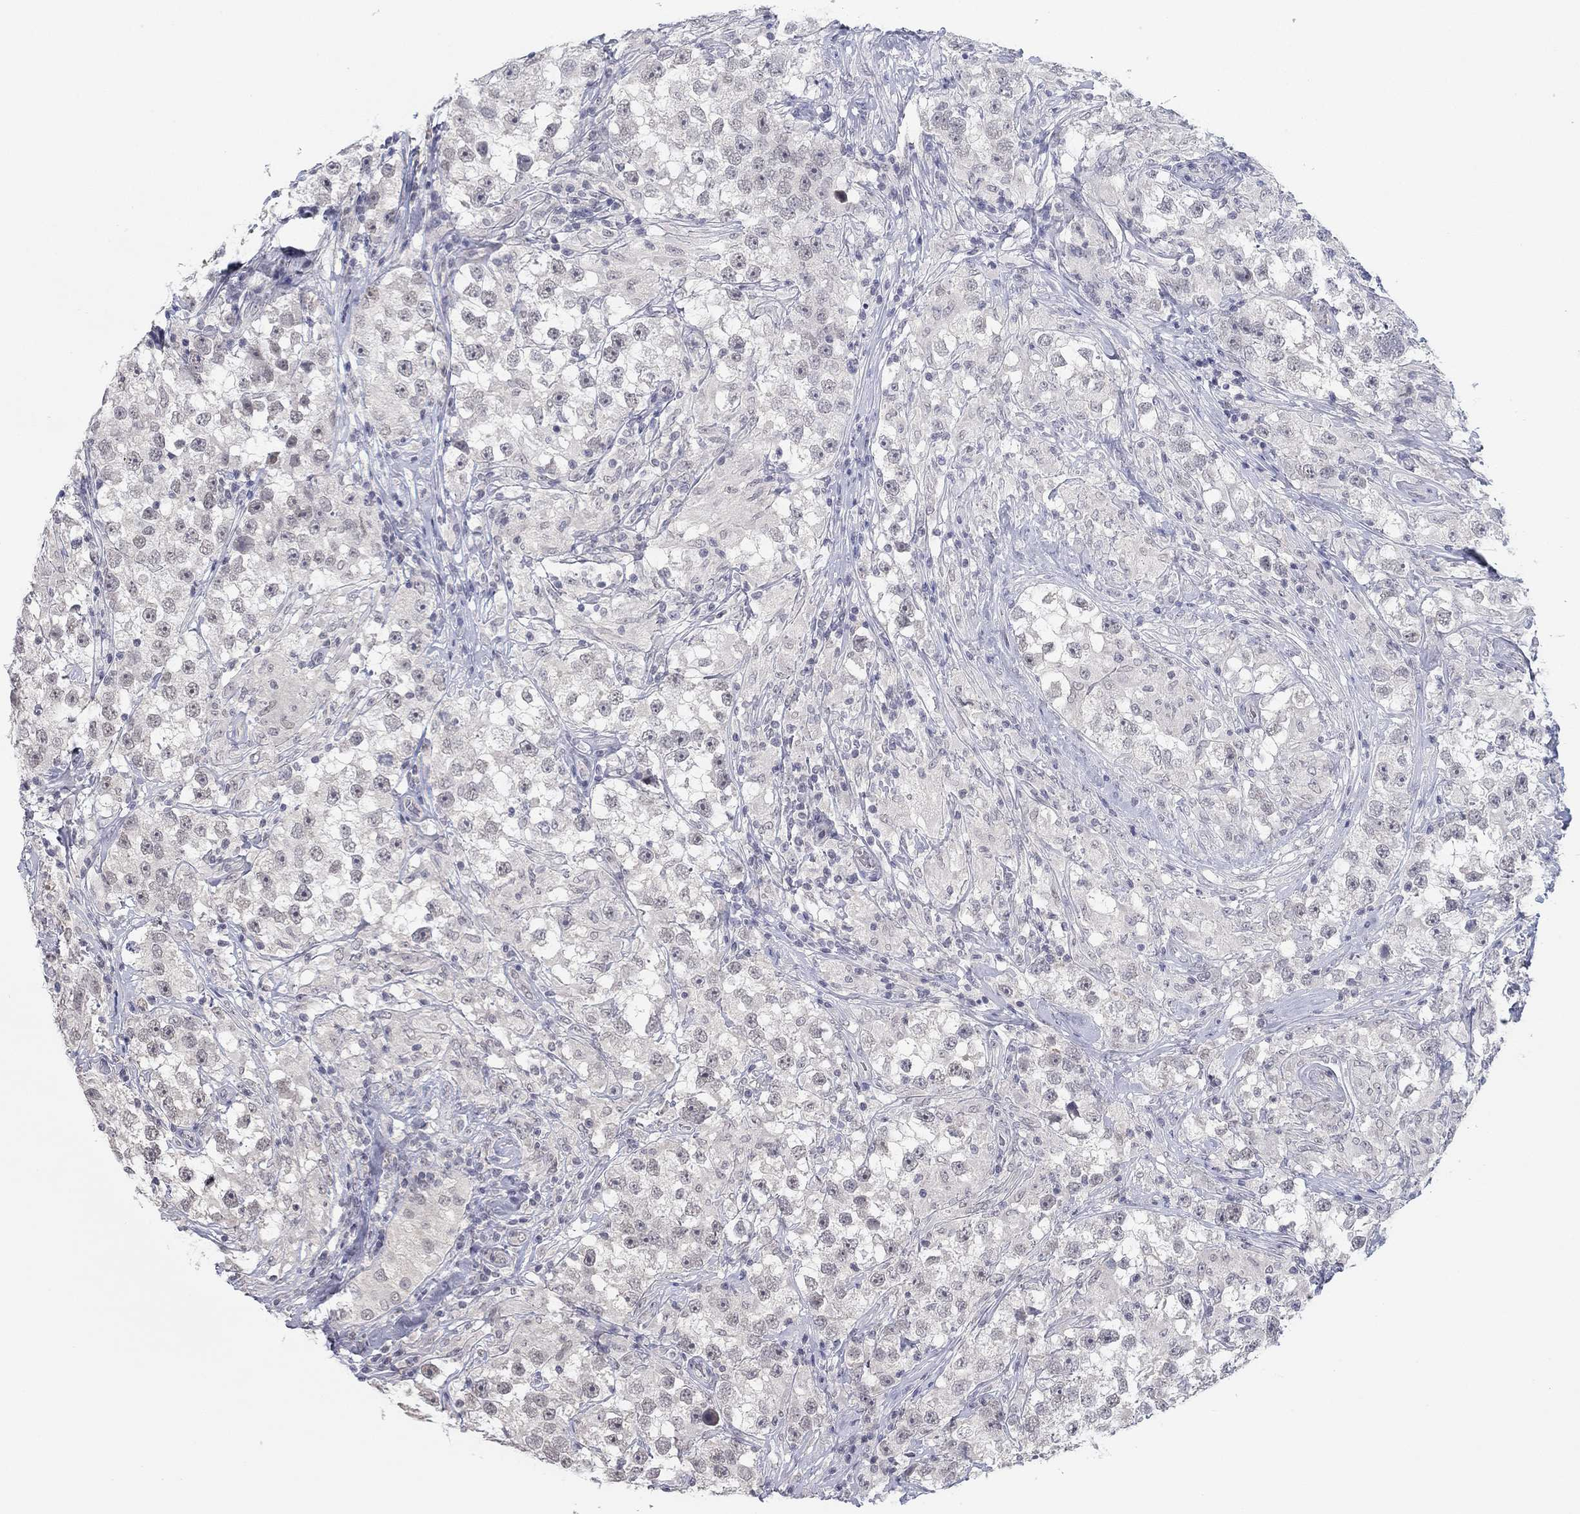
{"staining": {"intensity": "negative", "quantity": "none", "location": "none"}, "tissue": "testis cancer", "cell_type": "Tumor cells", "image_type": "cancer", "snomed": [{"axis": "morphology", "description": "Seminoma, NOS"}, {"axis": "topography", "description": "Testis"}], "caption": "The photomicrograph reveals no staining of tumor cells in testis seminoma.", "gene": "SLC22A2", "patient": {"sex": "male", "age": 46}}